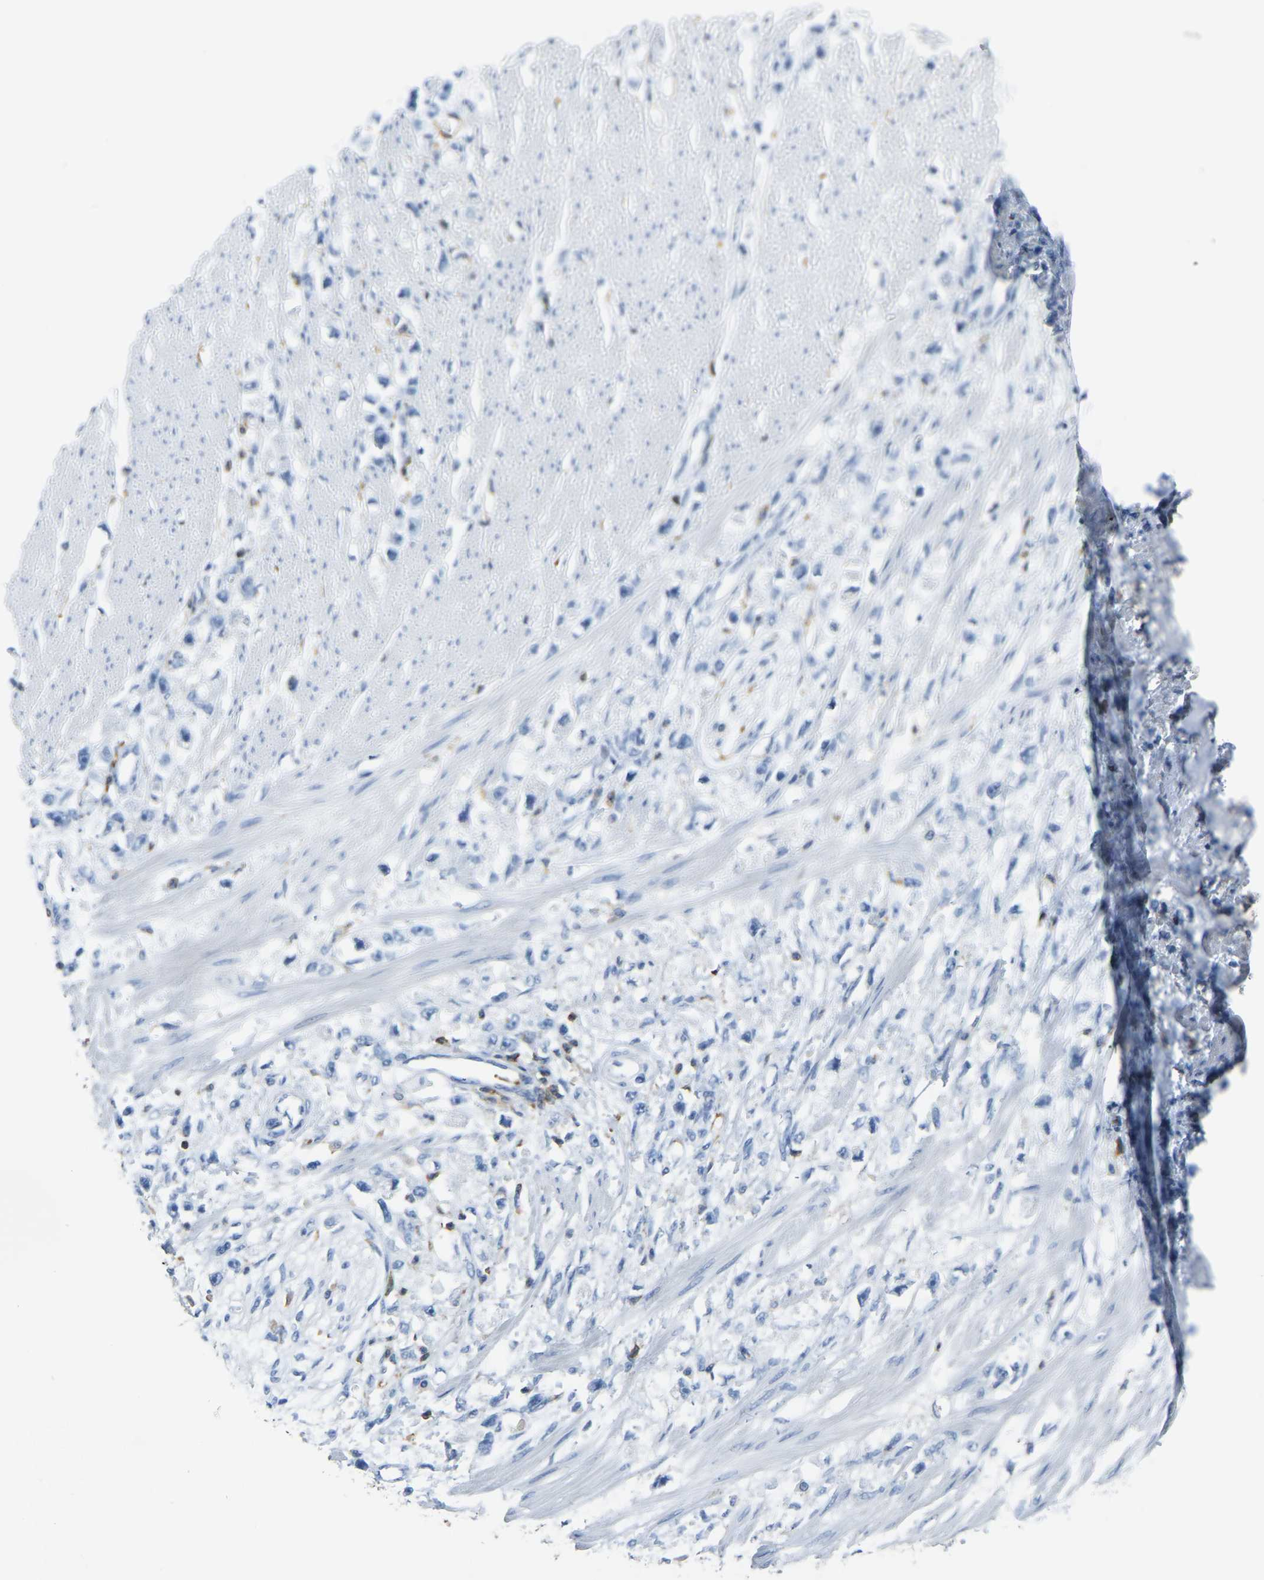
{"staining": {"intensity": "negative", "quantity": "none", "location": "none"}, "tissue": "stomach cancer", "cell_type": "Tumor cells", "image_type": "cancer", "snomed": [{"axis": "morphology", "description": "Adenocarcinoma, NOS"}, {"axis": "topography", "description": "Stomach"}], "caption": "This is a histopathology image of immunohistochemistry (IHC) staining of adenocarcinoma (stomach), which shows no staining in tumor cells.", "gene": "ARHGAP45", "patient": {"sex": "female", "age": 59}}